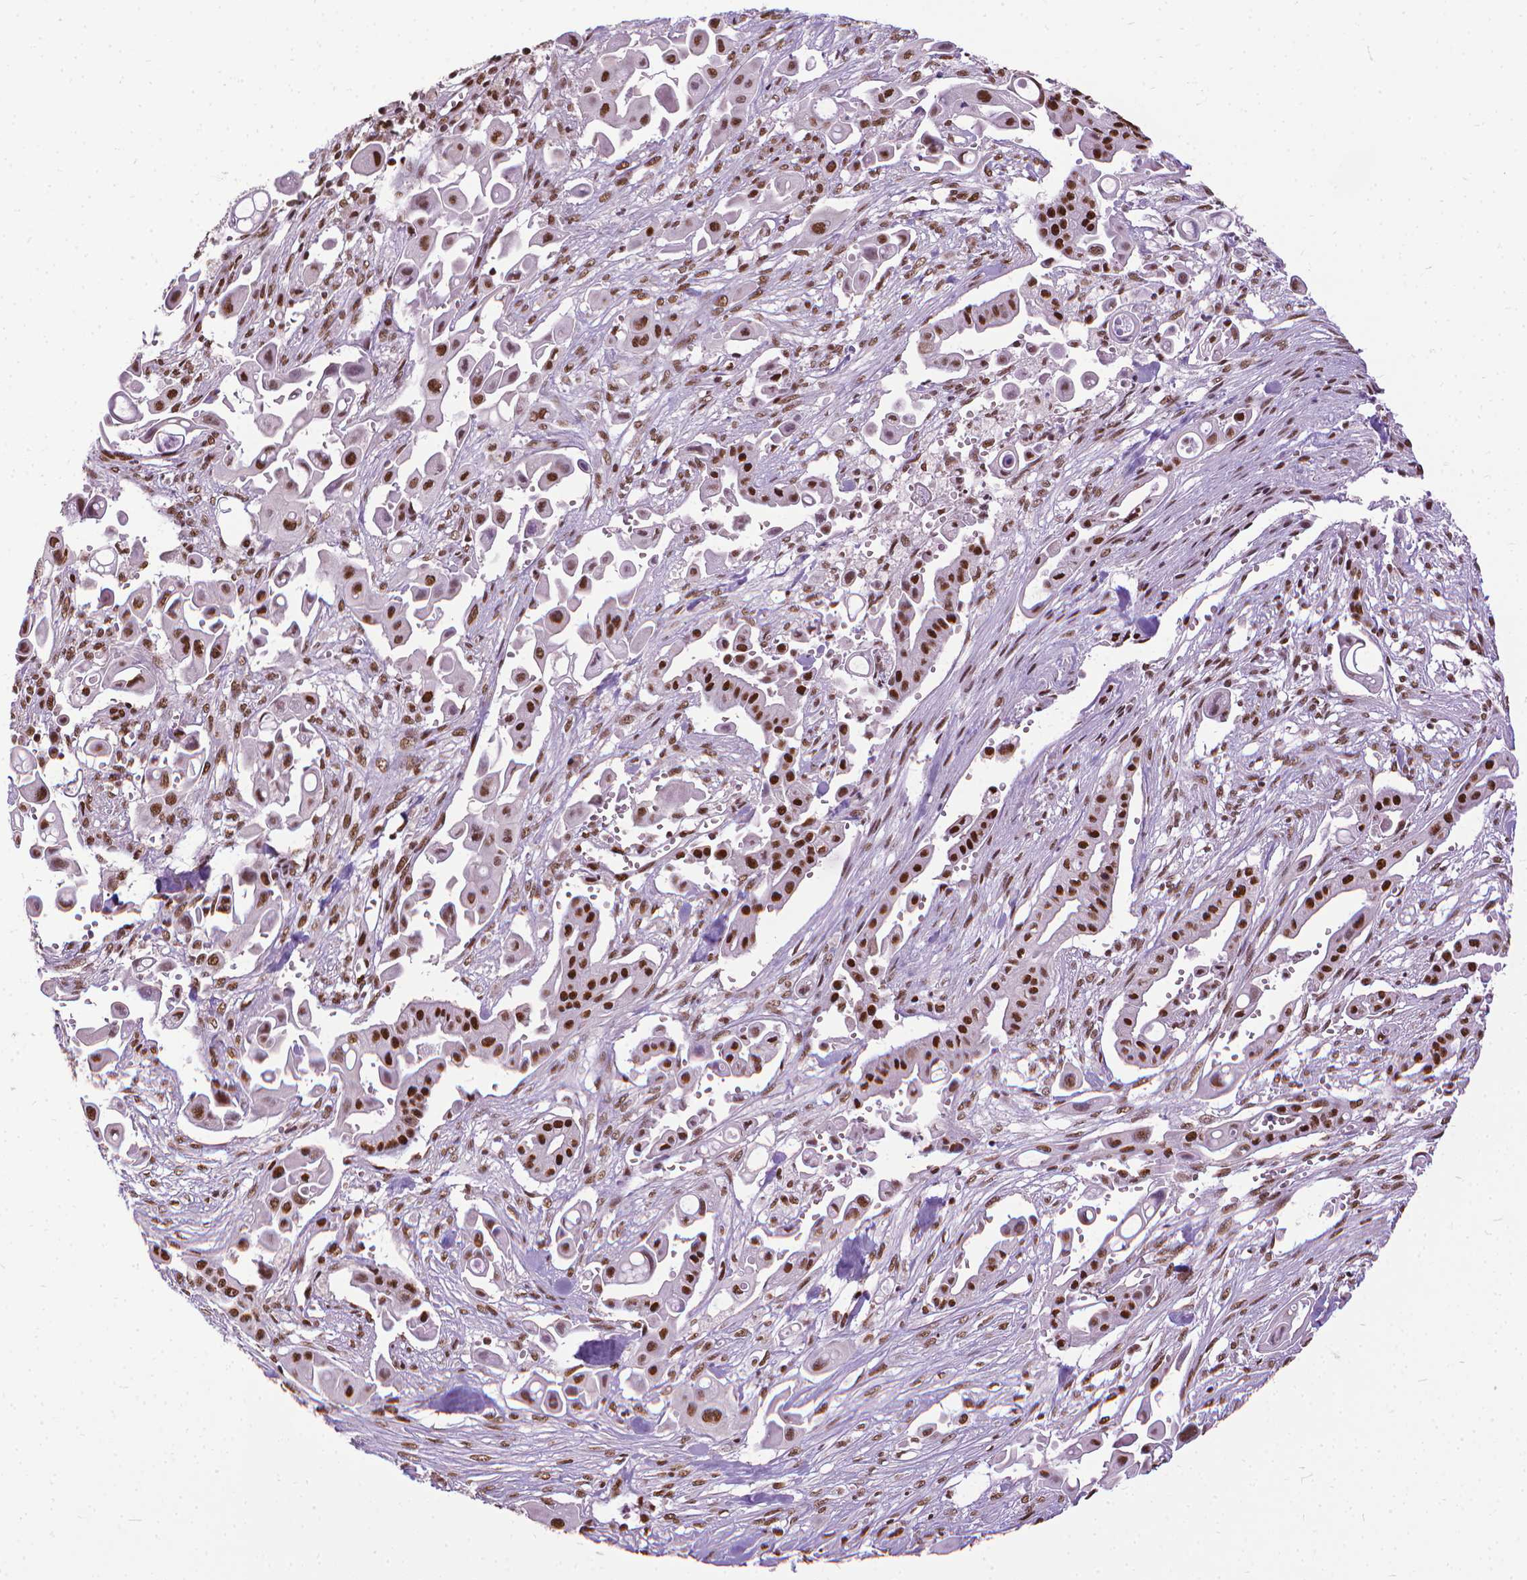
{"staining": {"intensity": "strong", "quantity": ">75%", "location": "nuclear"}, "tissue": "pancreatic cancer", "cell_type": "Tumor cells", "image_type": "cancer", "snomed": [{"axis": "morphology", "description": "Adenocarcinoma, NOS"}, {"axis": "topography", "description": "Pancreas"}], "caption": "Pancreatic adenocarcinoma was stained to show a protein in brown. There is high levels of strong nuclear staining in about >75% of tumor cells. (Stains: DAB (3,3'-diaminobenzidine) in brown, nuclei in blue, Microscopy: brightfield microscopy at high magnification).", "gene": "AKAP8", "patient": {"sex": "male", "age": 50}}